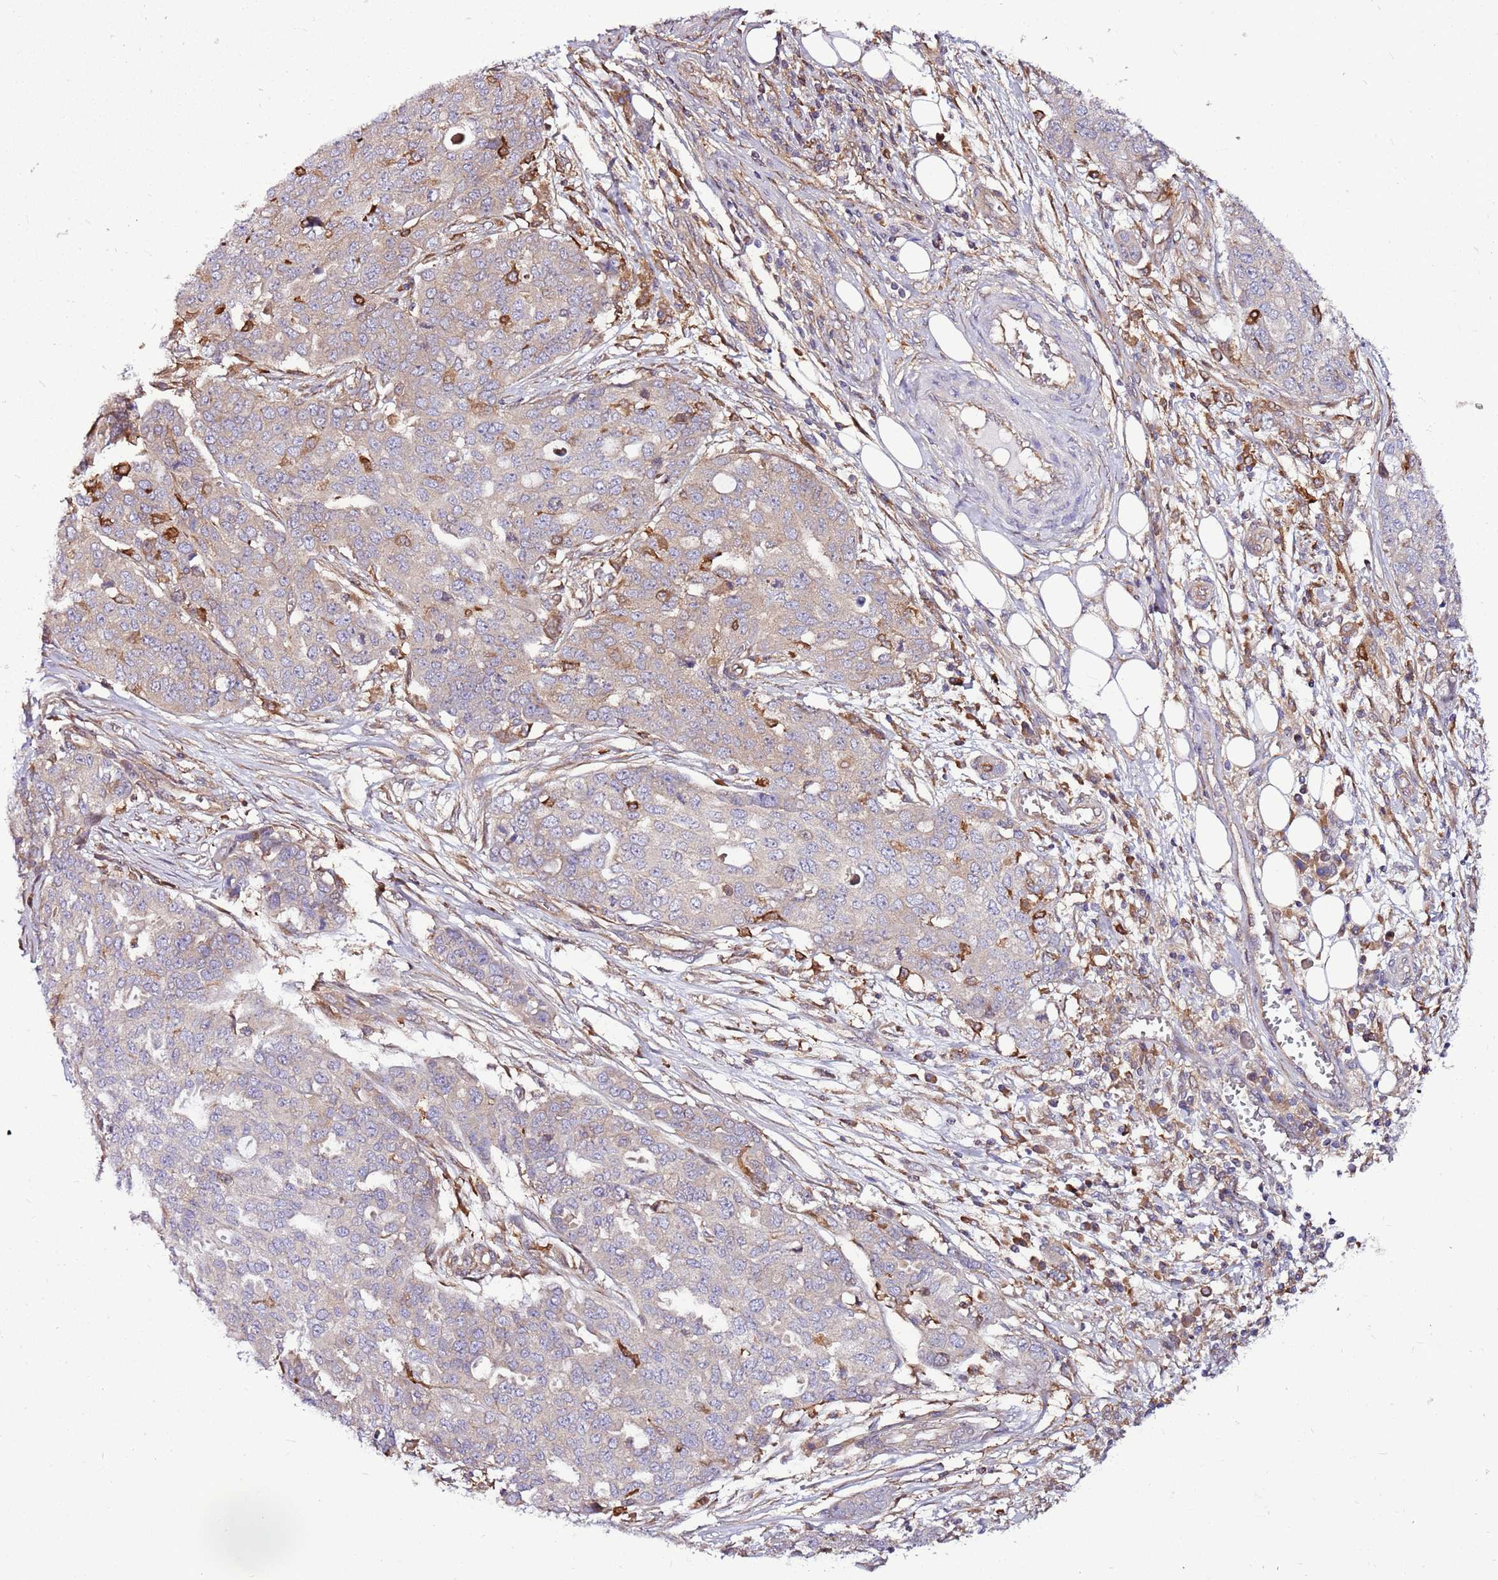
{"staining": {"intensity": "weak", "quantity": "25%-75%", "location": "cytoplasmic/membranous"}, "tissue": "ovarian cancer", "cell_type": "Tumor cells", "image_type": "cancer", "snomed": [{"axis": "morphology", "description": "Cystadenocarcinoma, serous, NOS"}, {"axis": "topography", "description": "Soft tissue"}, {"axis": "topography", "description": "Ovary"}], "caption": "A brown stain highlights weak cytoplasmic/membranous staining of a protein in human ovarian cancer (serous cystadenocarcinoma) tumor cells.", "gene": "ATXN2L", "patient": {"sex": "female", "age": 57}}